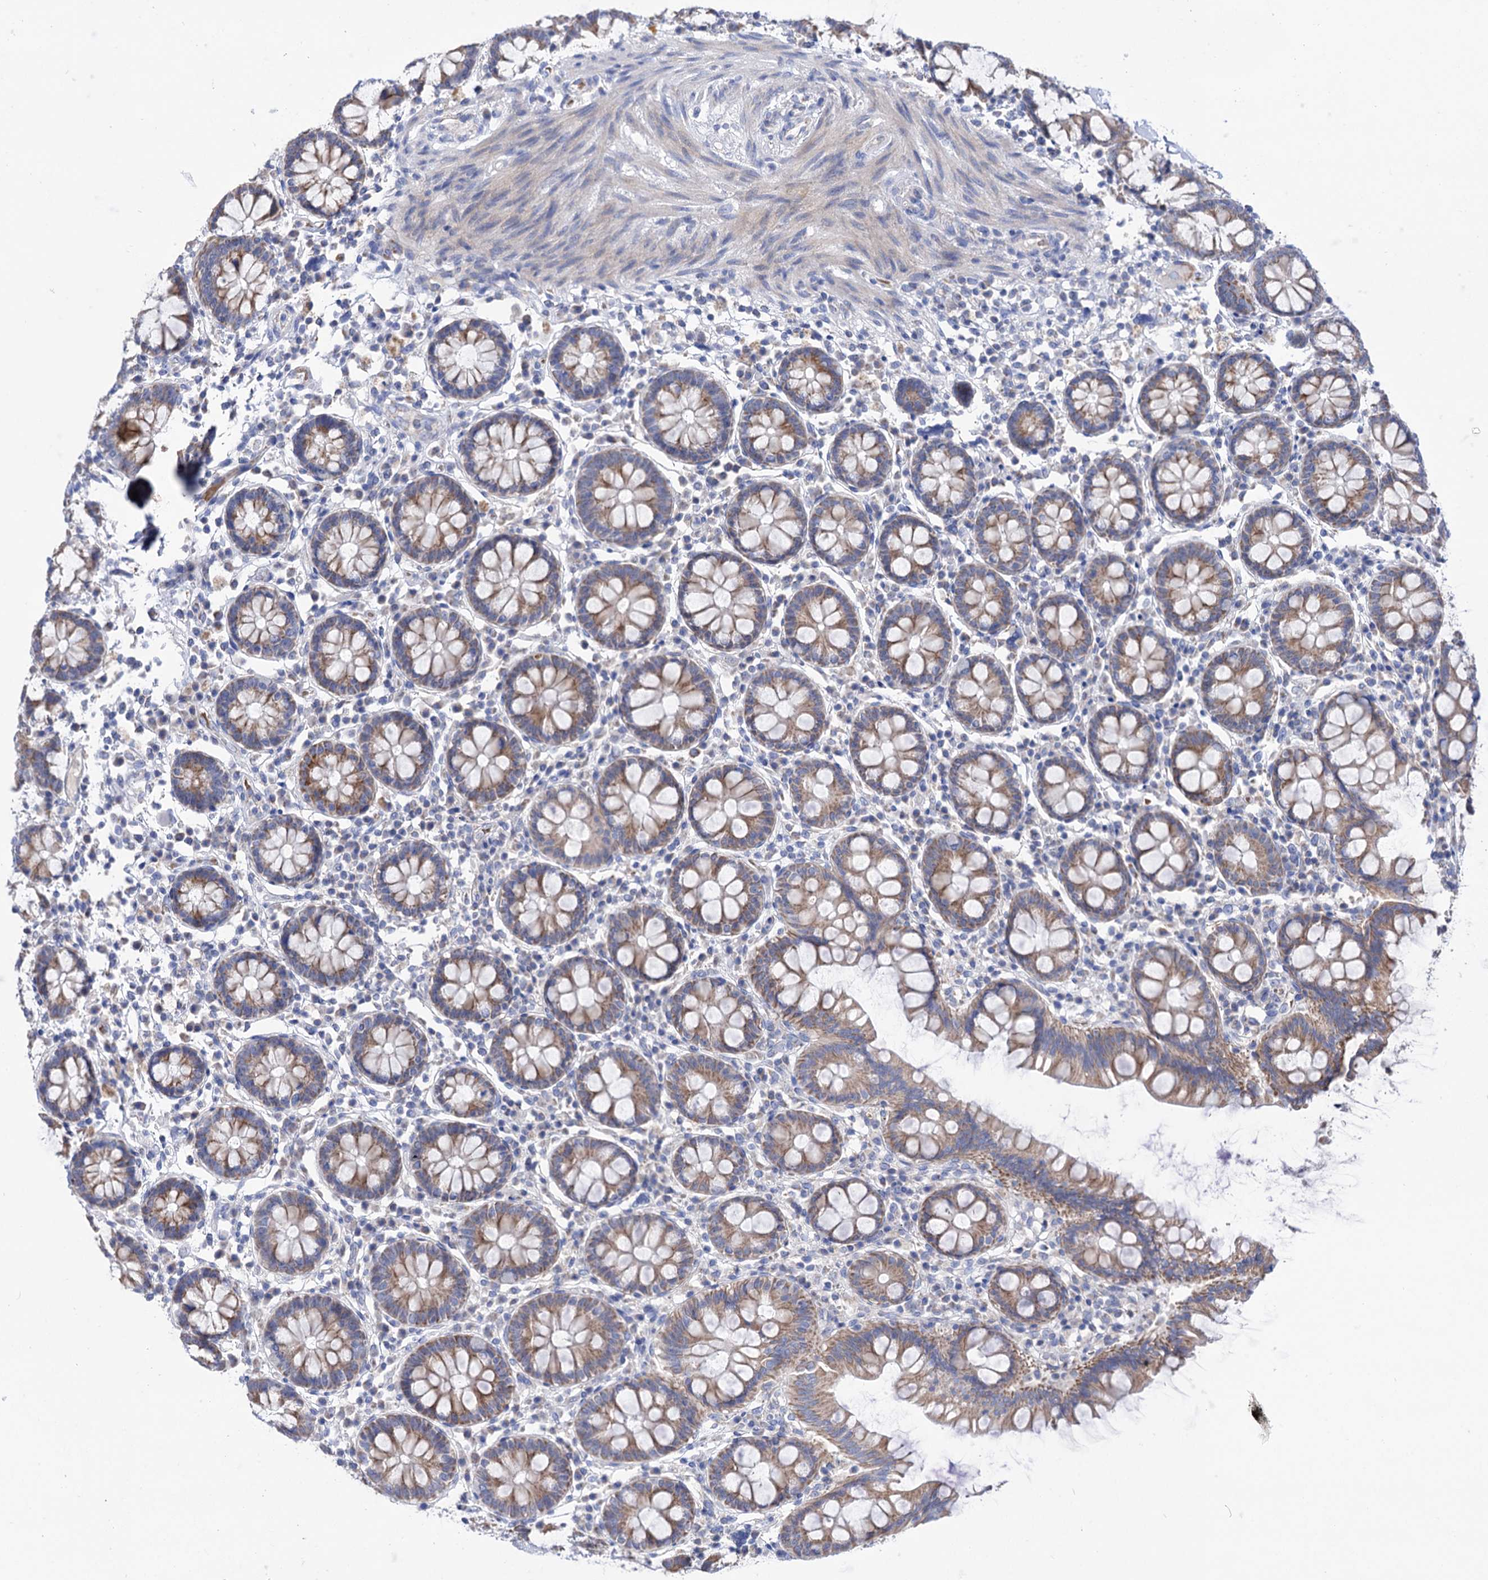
{"staining": {"intensity": "negative", "quantity": "none", "location": "none"}, "tissue": "colon", "cell_type": "Endothelial cells", "image_type": "normal", "snomed": [{"axis": "morphology", "description": "Normal tissue, NOS"}, {"axis": "topography", "description": "Colon"}], "caption": "Endothelial cells are negative for protein expression in normal human colon.", "gene": "YARS2", "patient": {"sex": "female", "age": 79}}